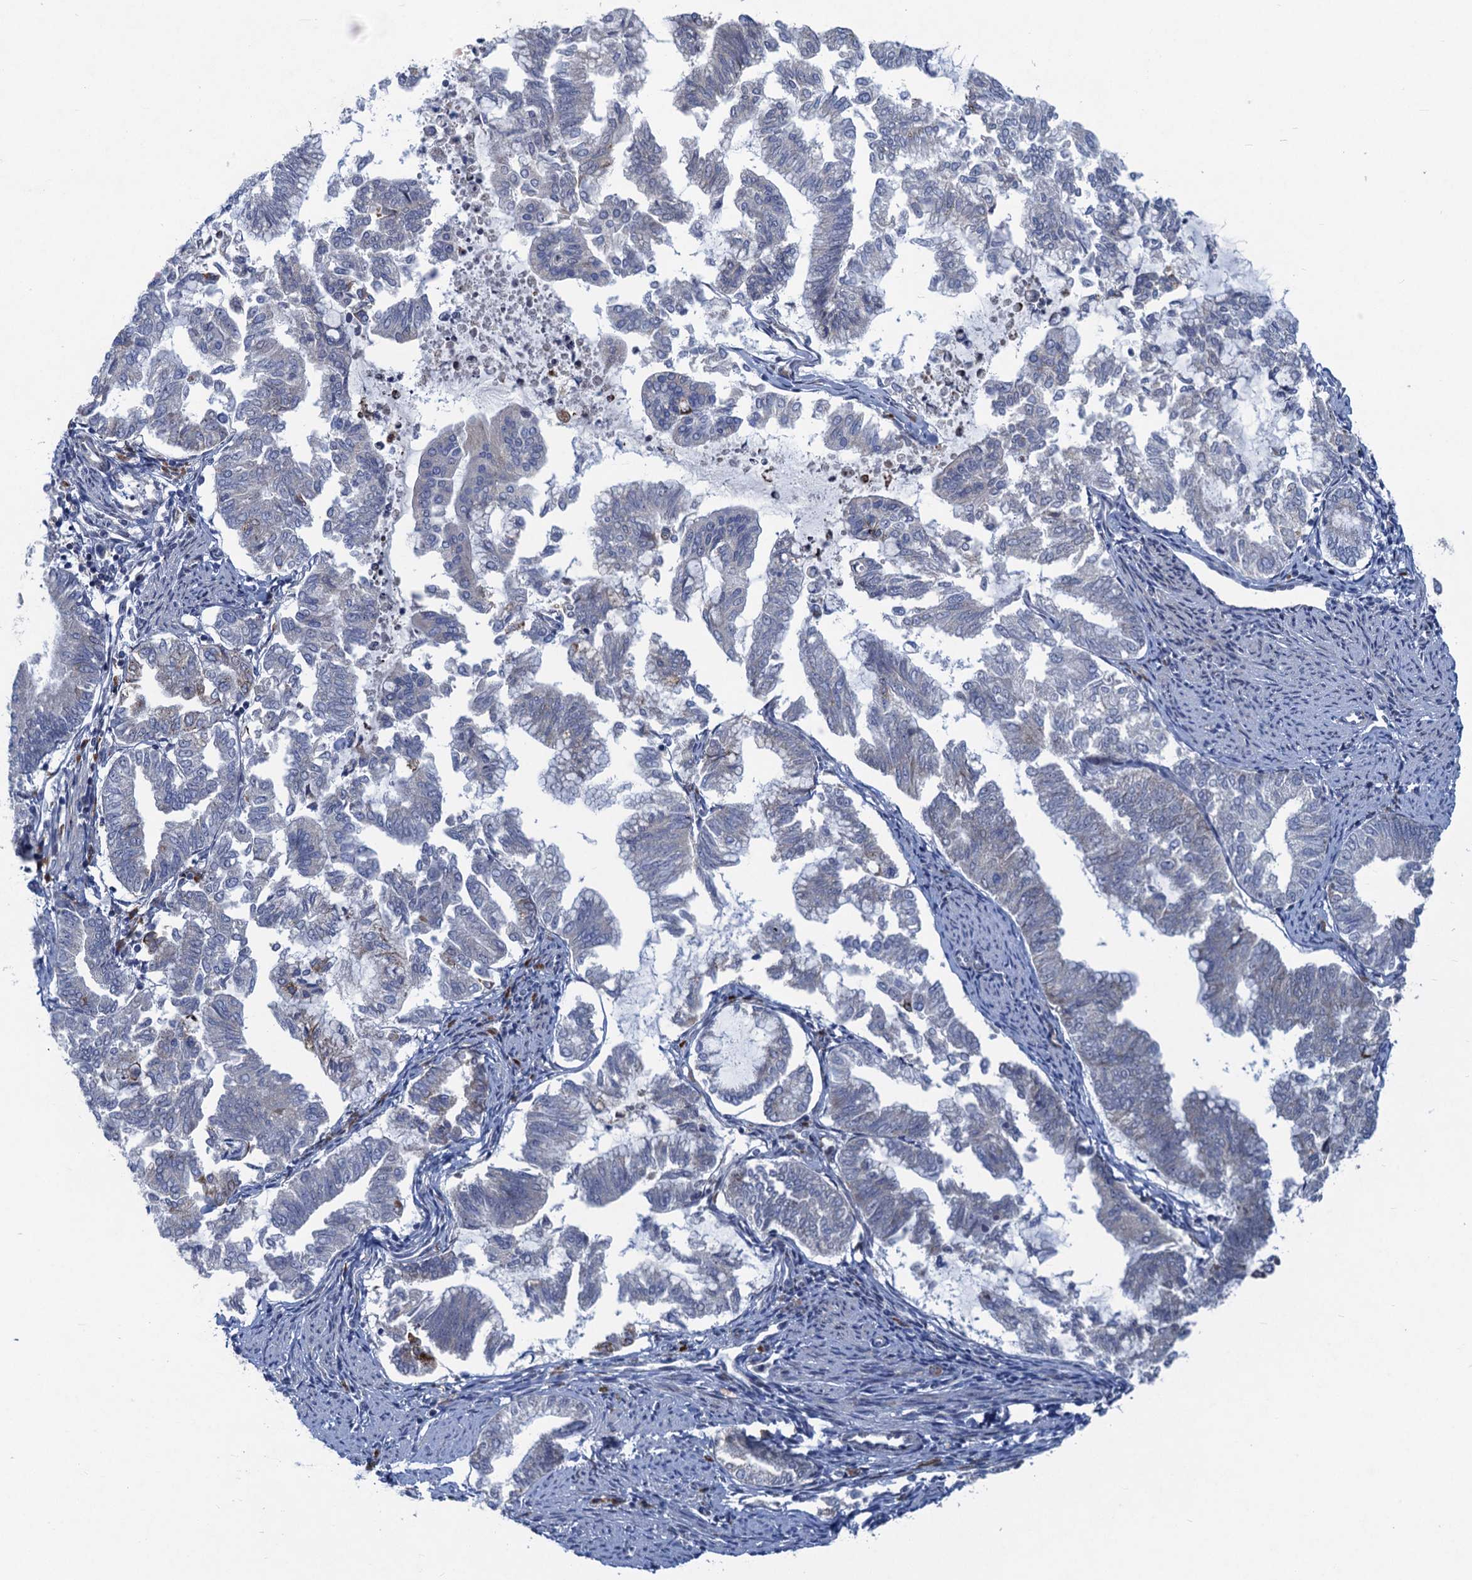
{"staining": {"intensity": "negative", "quantity": "none", "location": "none"}, "tissue": "endometrial cancer", "cell_type": "Tumor cells", "image_type": "cancer", "snomed": [{"axis": "morphology", "description": "Adenocarcinoma, NOS"}, {"axis": "topography", "description": "Endometrium"}], "caption": "Histopathology image shows no significant protein positivity in tumor cells of endometrial cancer (adenocarcinoma).", "gene": "QPCTL", "patient": {"sex": "female", "age": 79}}